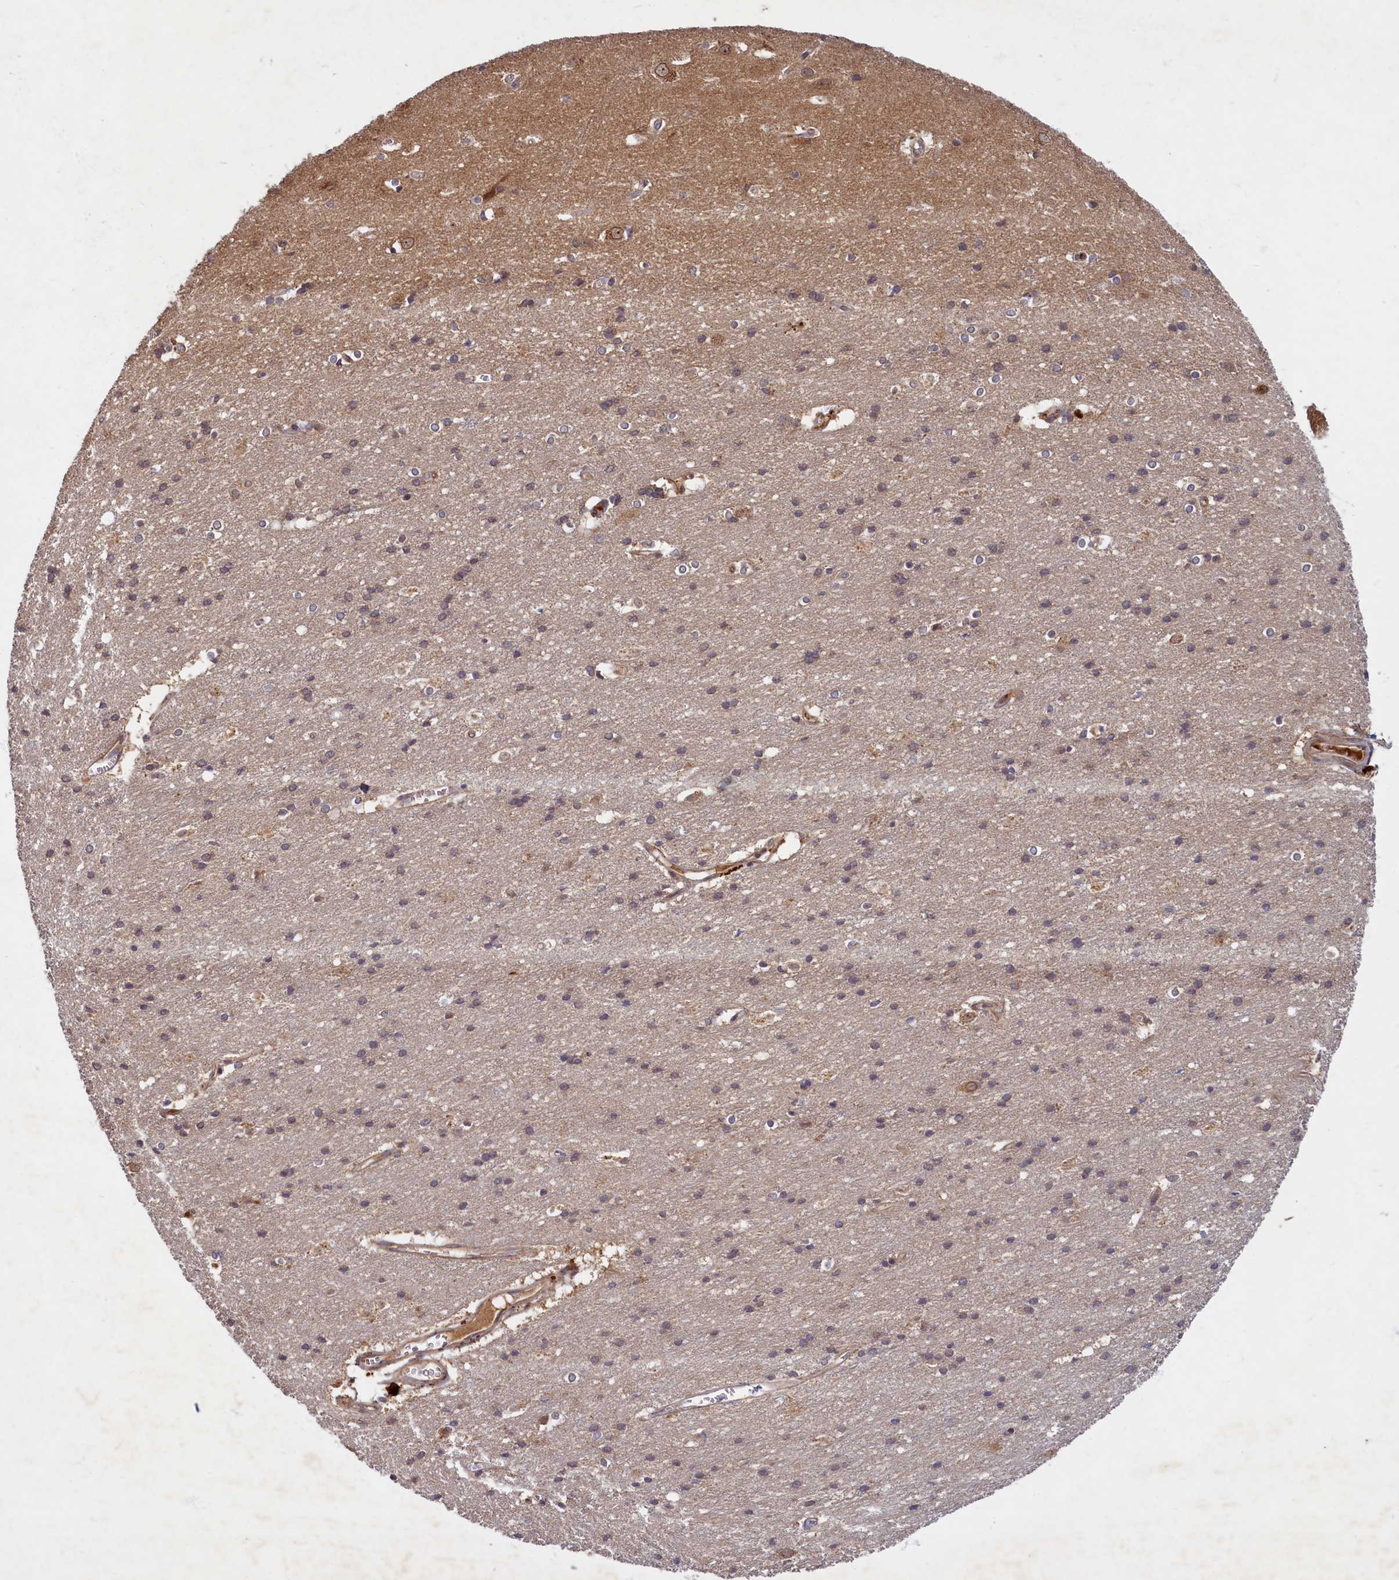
{"staining": {"intensity": "negative", "quantity": "none", "location": "none"}, "tissue": "cerebral cortex", "cell_type": "Endothelial cells", "image_type": "normal", "snomed": [{"axis": "morphology", "description": "Normal tissue, NOS"}, {"axis": "topography", "description": "Cerebral cortex"}], "caption": "This is an IHC image of normal cerebral cortex. There is no positivity in endothelial cells.", "gene": "BICD1", "patient": {"sex": "male", "age": 54}}